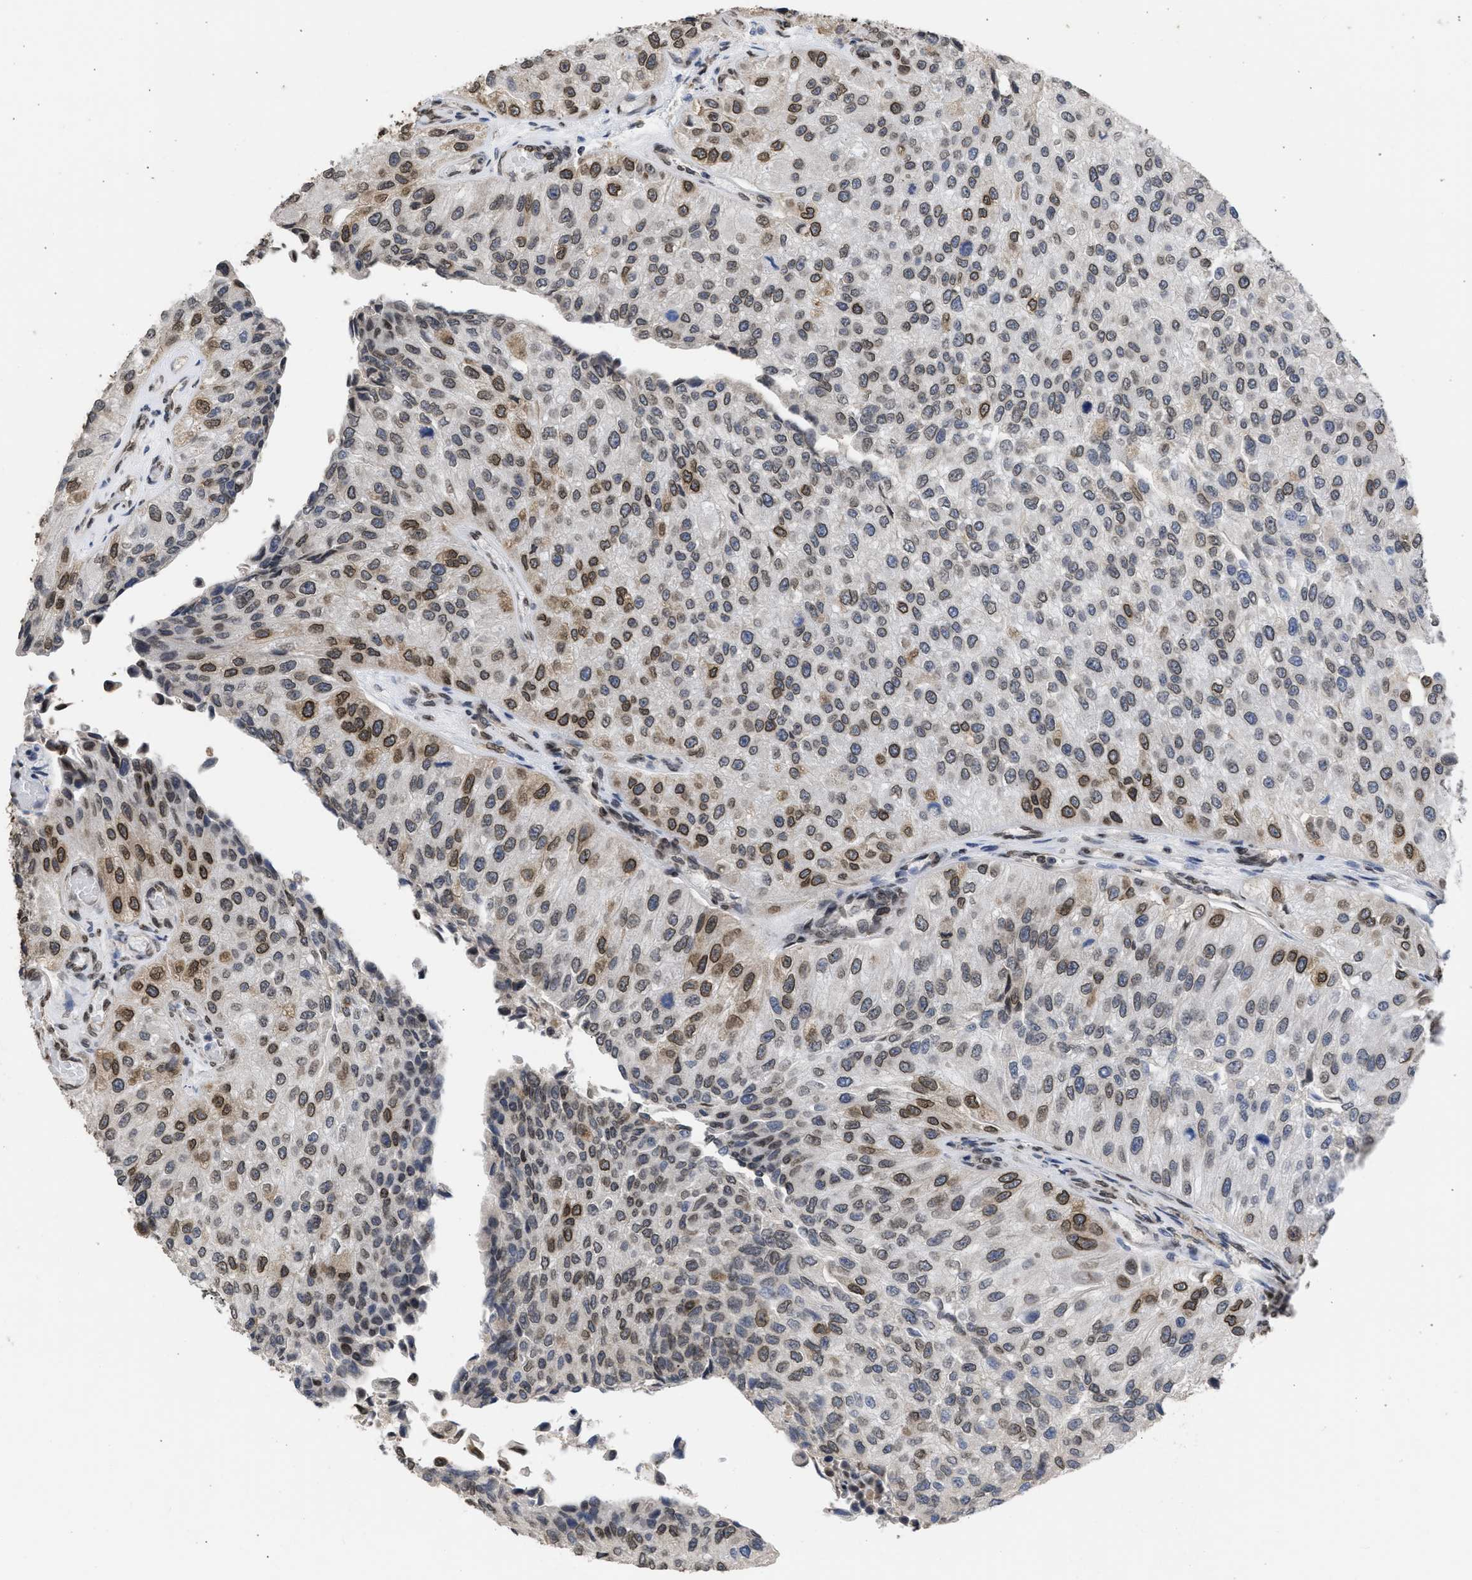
{"staining": {"intensity": "moderate", "quantity": "25%-75%", "location": "cytoplasmic/membranous,nuclear"}, "tissue": "urothelial cancer", "cell_type": "Tumor cells", "image_type": "cancer", "snomed": [{"axis": "morphology", "description": "Urothelial carcinoma, High grade"}, {"axis": "topography", "description": "Kidney"}, {"axis": "topography", "description": "Urinary bladder"}], "caption": "Urothelial carcinoma (high-grade) stained with a protein marker demonstrates moderate staining in tumor cells.", "gene": "NUP35", "patient": {"sex": "male", "age": 77}}